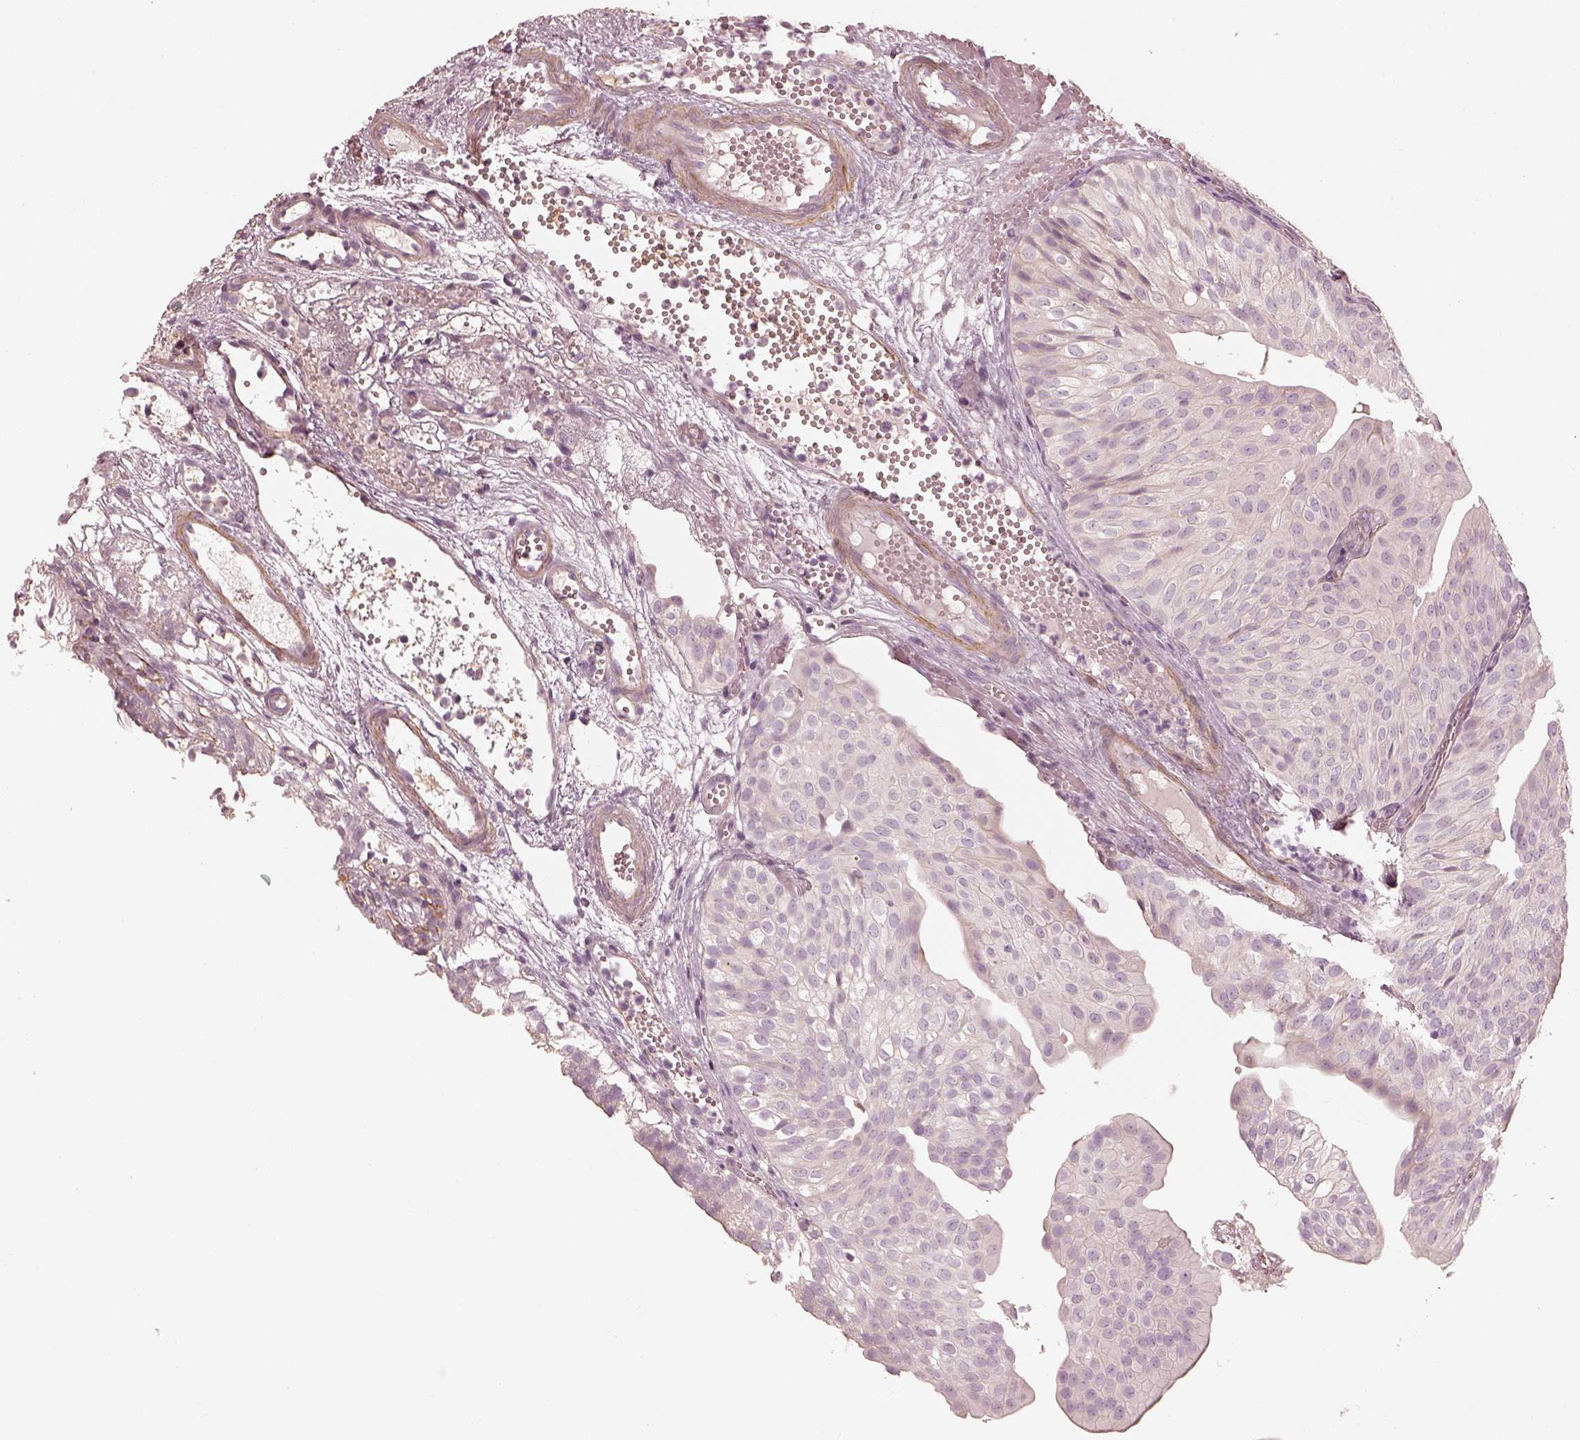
{"staining": {"intensity": "negative", "quantity": "none", "location": "none"}, "tissue": "urothelial cancer", "cell_type": "Tumor cells", "image_type": "cancer", "snomed": [{"axis": "morphology", "description": "Urothelial carcinoma, Low grade"}, {"axis": "topography", "description": "Urinary bladder"}], "caption": "The IHC photomicrograph has no significant staining in tumor cells of low-grade urothelial carcinoma tissue.", "gene": "KCNJ9", "patient": {"sex": "male", "age": 72}}